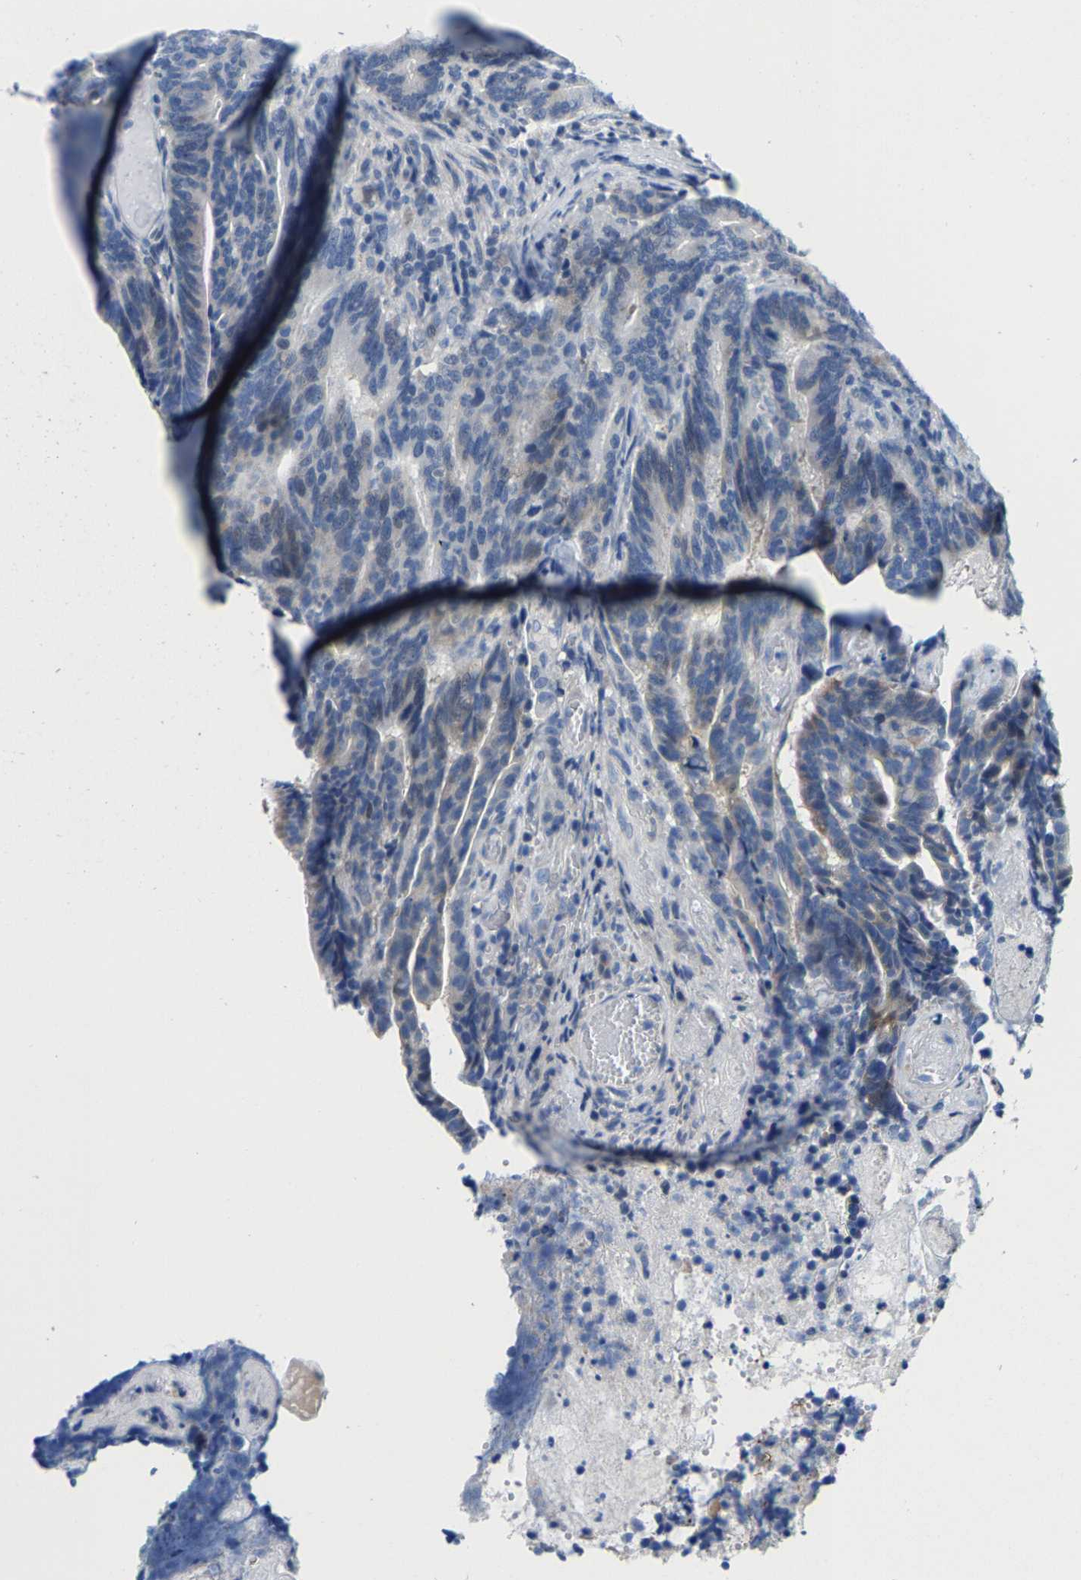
{"staining": {"intensity": "weak", "quantity": "<25%", "location": "cytoplasmic/membranous"}, "tissue": "colorectal cancer", "cell_type": "Tumor cells", "image_type": "cancer", "snomed": [{"axis": "morphology", "description": "Adenocarcinoma, NOS"}, {"axis": "topography", "description": "Colon"}], "caption": "IHC photomicrograph of adenocarcinoma (colorectal) stained for a protein (brown), which displays no positivity in tumor cells. (DAB (3,3'-diaminobenzidine) immunohistochemistry, high magnification).", "gene": "KLHL1", "patient": {"sex": "female", "age": 66}}